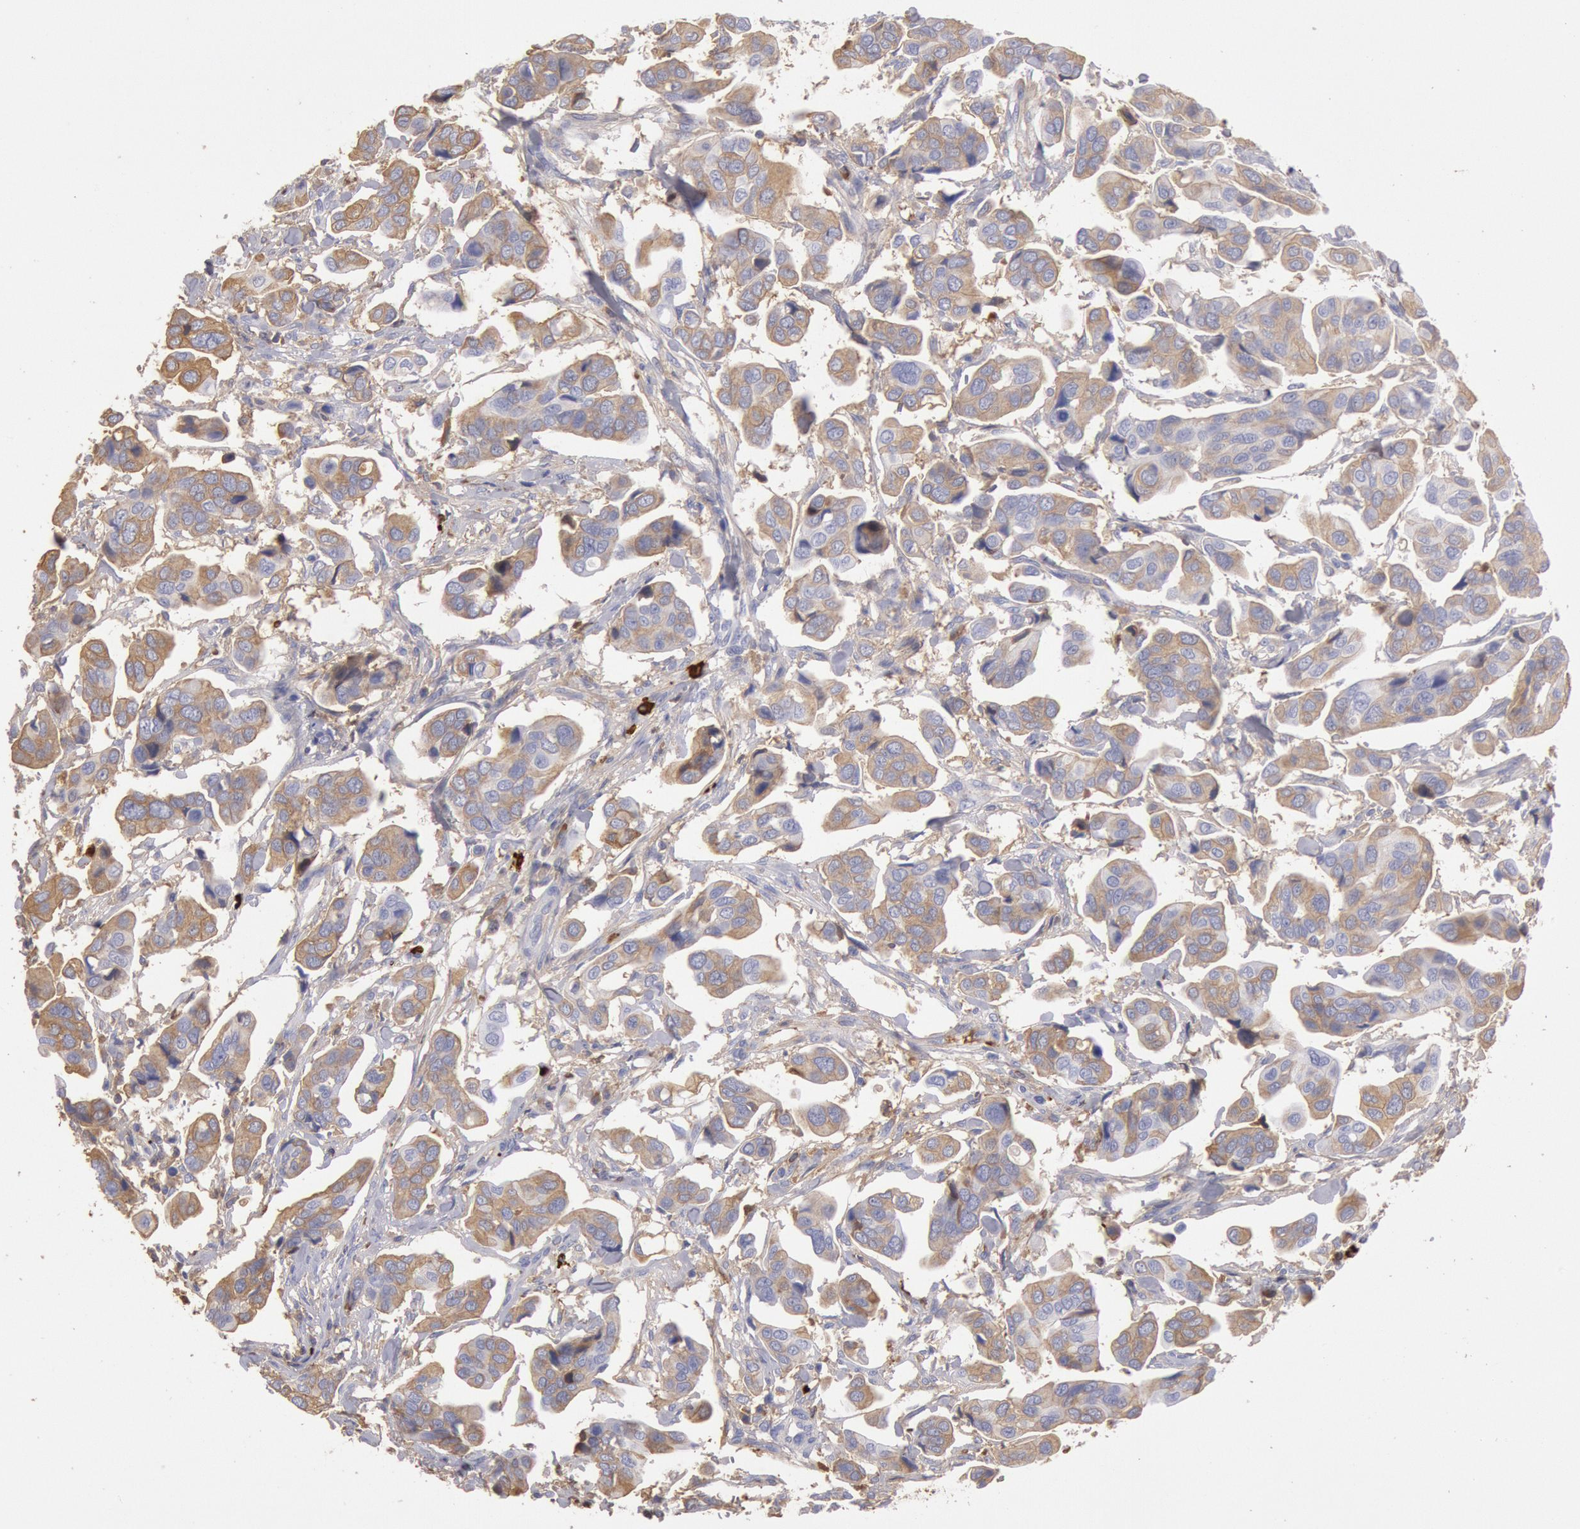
{"staining": {"intensity": "moderate", "quantity": "25%-75%", "location": "cytoplasmic/membranous"}, "tissue": "urothelial cancer", "cell_type": "Tumor cells", "image_type": "cancer", "snomed": [{"axis": "morphology", "description": "Adenocarcinoma, NOS"}, {"axis": "topography", "description": "Urinary bladder"}], "caption": "An immunohistochemistry micrograph of tumor tissue is shown. Protein staining in brown highlights moderate cytoplasmic/membranous positivity in adenocarcinoma within tumor cells.", "gene": "IGHA1", "patient": {"sex": "male", "age": 61}}